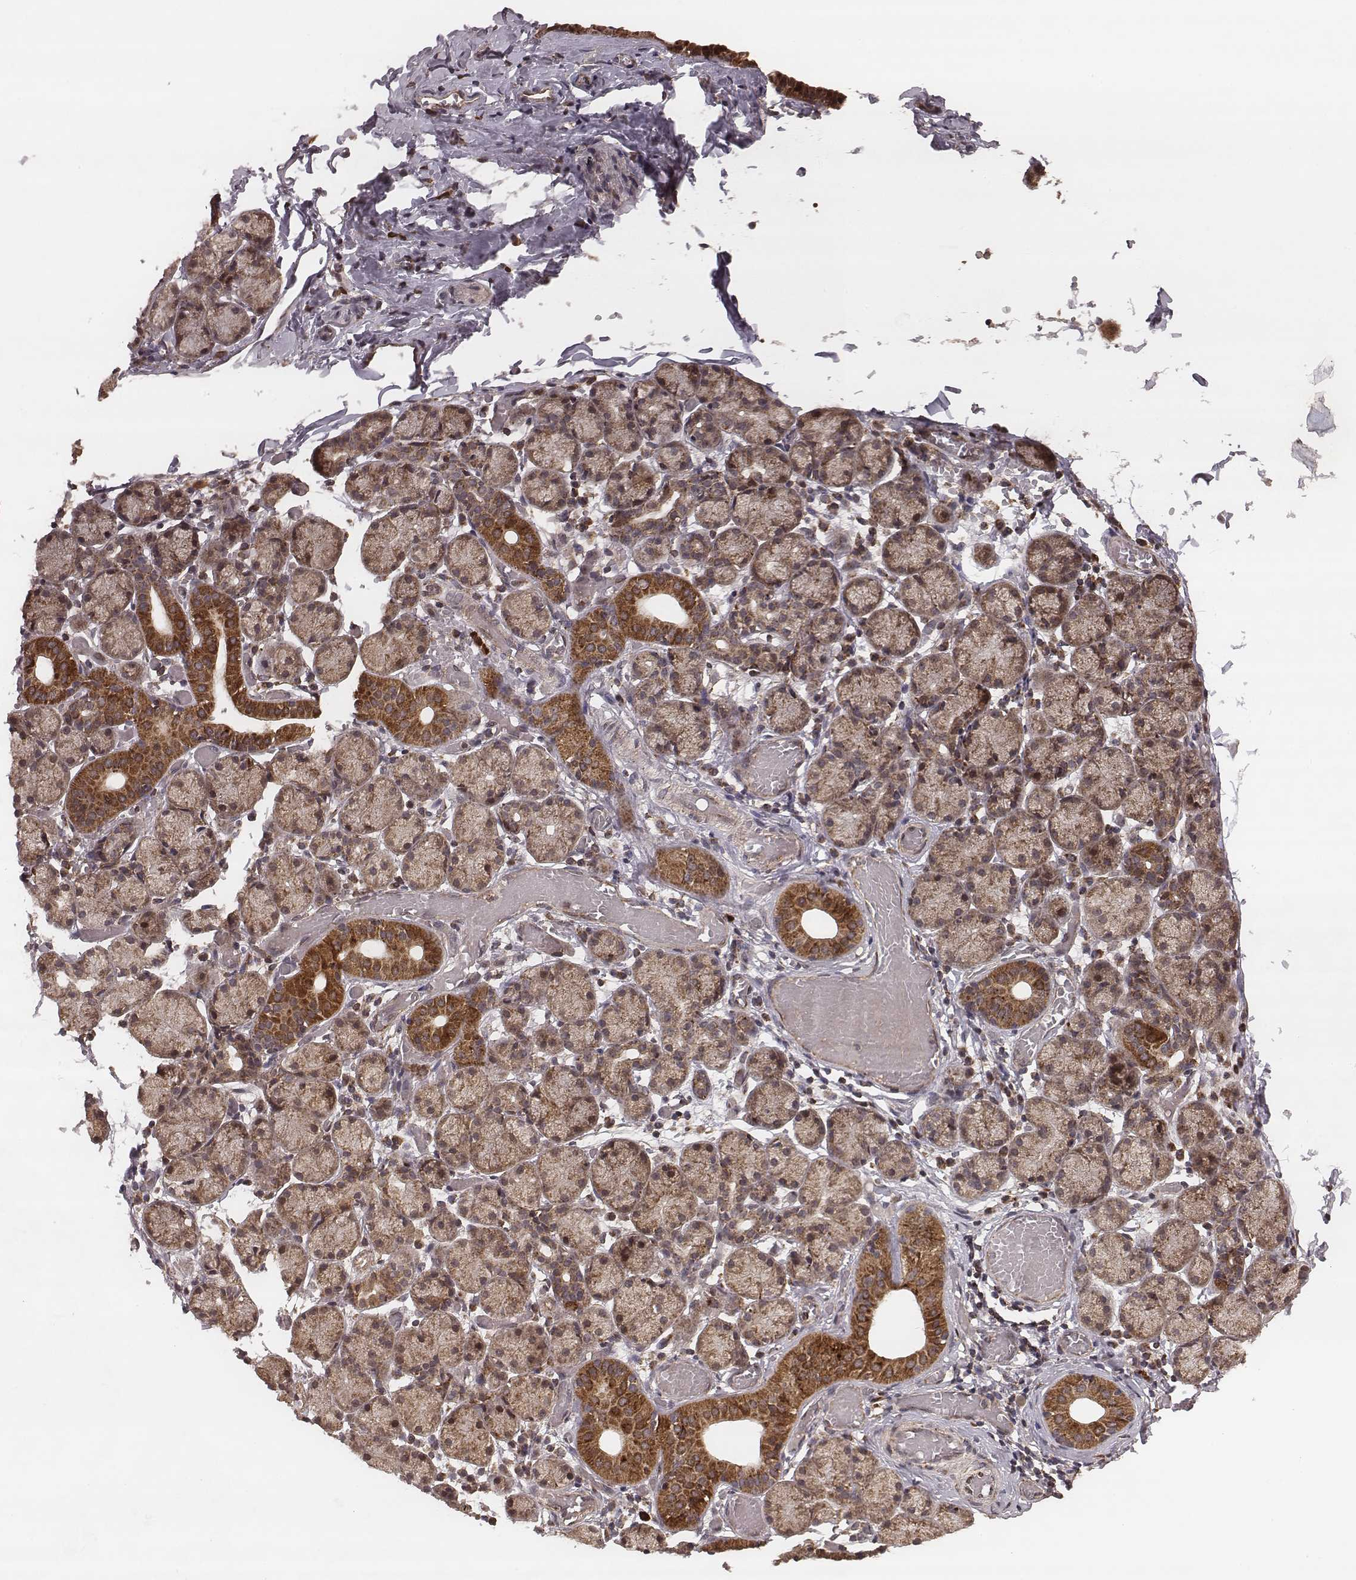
{"staining": {"intensity": "moderate", "quantity": "25%-75%", "location": "cytoplasmic/membranous"}, "tissue": "salivary gland", "cell_type": "Glandular cells", "image_type": "normal", "snomed": [{"axis": "morphology", "description": "Normal tissue, NOS"}, {"axis": "topography", "description": "Salivary gland"}], "caption": "Immunohistochemical staining of normal salivary gland demonstrates moderate cytoplasmic/membranous protein expression in about 25%-75% of glandular cells.", "gene": "ZDHHC21", "patient": {"sex": "female", "age": 24}}